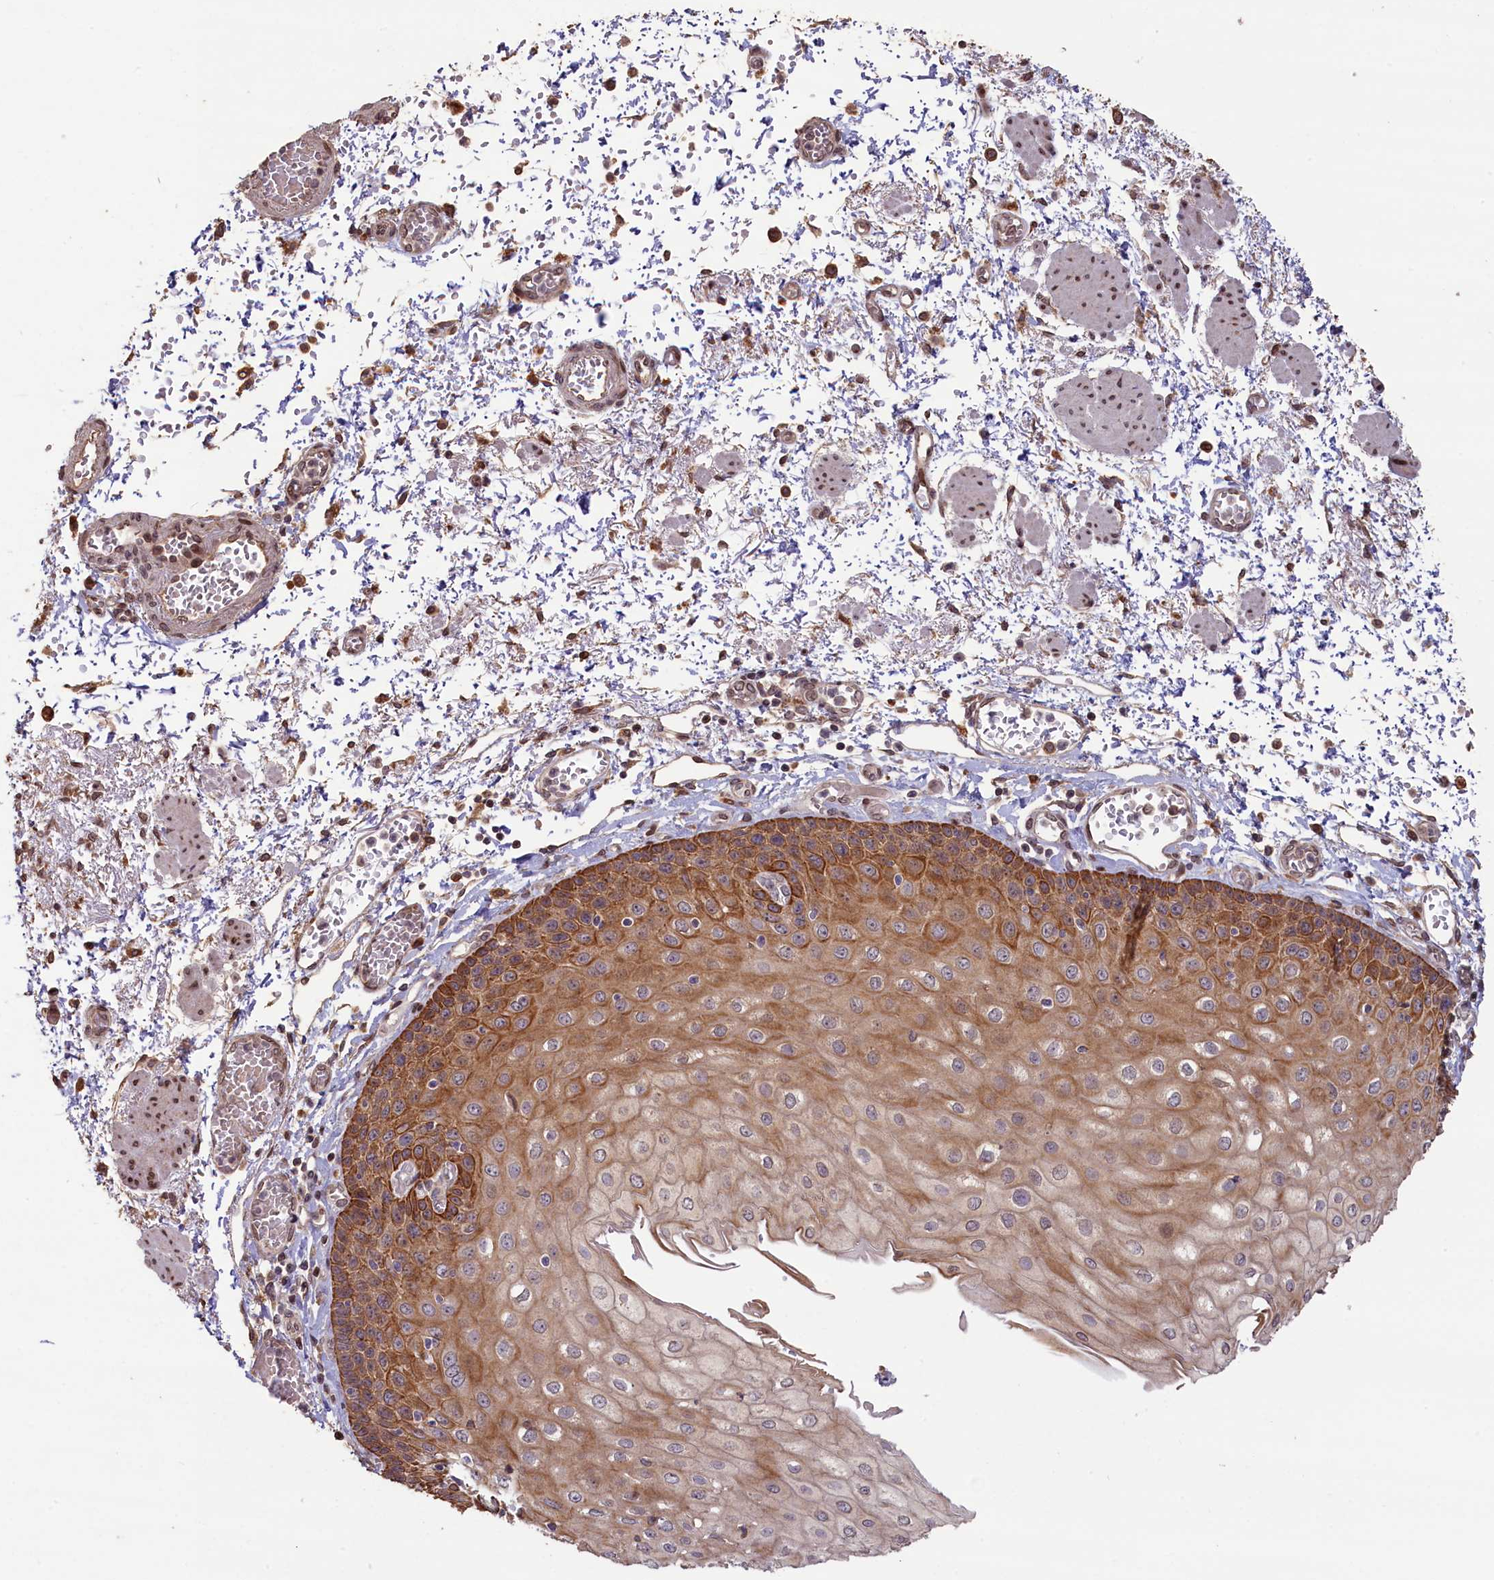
{"staining": {"intensity": "moderate", "quantity": ">75%", "location": "cytoplasmic/membranous,nuclear"}, "tissue": "esophagus", "cell_type": "Squamous epithelial cells", "image_type": "normal", "snomed": [{"axis": "morphology", "description": "Normal tissue, NOS"}, {"axis": "topography", "description": "Esophagus"}], "caption": "The photomicrograph displays staining of normal esophagus, revealing moderate cytoplasmic/membranous,nuclear protein expression (brown color) within squamous epithelial cells. Immunohistochemistry stains the protein of interest in brown and the nuclei are stained blue.", "gene": "SLC38A7", "patient": {"sex": "male", "age": 81}}